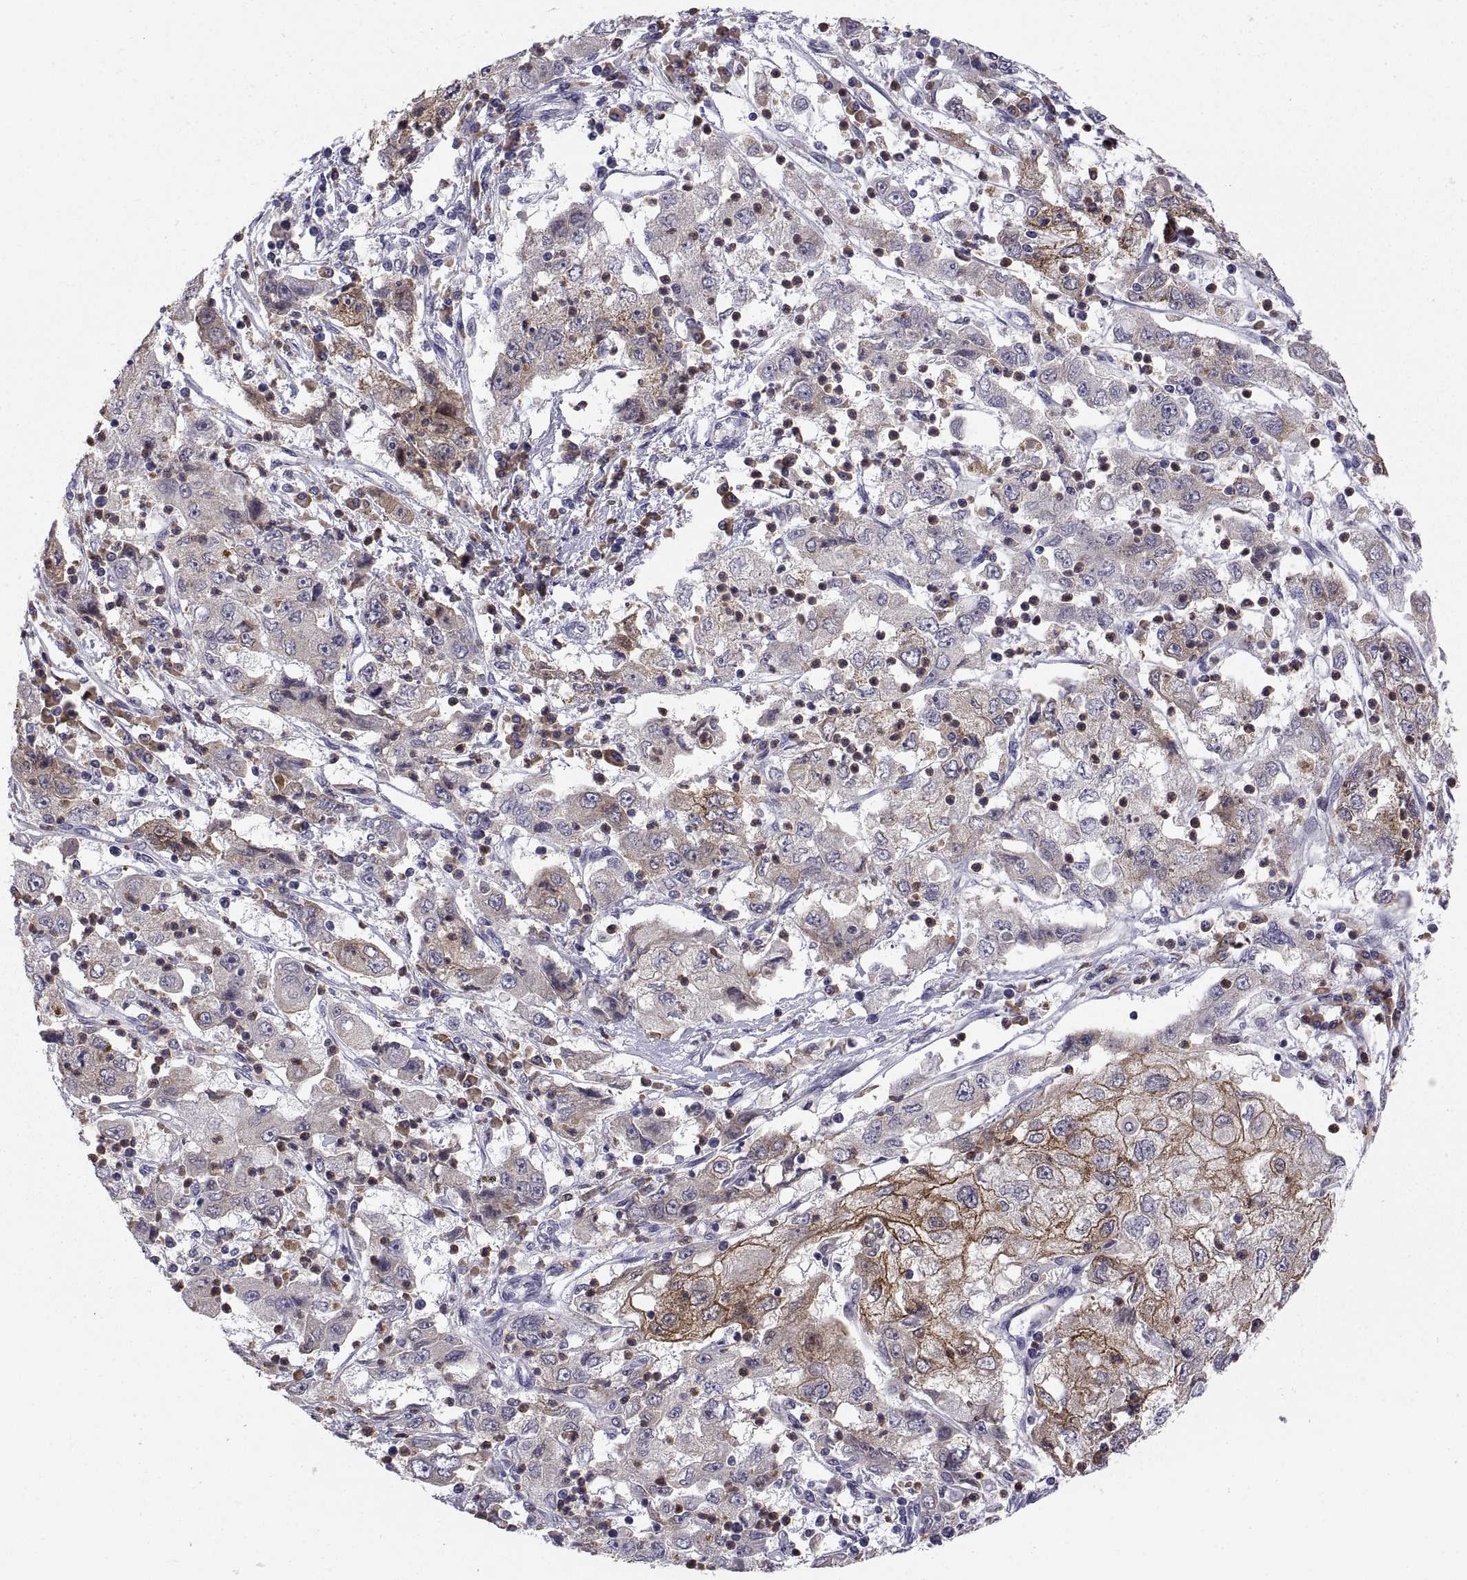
{"staining": {"intensity": "strong", "quantity": "<25%", "location": "cytoplasmic/membranous"}, "tissue": "cervical cancer", "cell_type": "Tumor cells", "image_type": "cancer", "snomed": [{"axis": "morphology", "description": "Squamous cell carcinoma, NOS"}, {"axis": "topography", "description": "Cervix"}], "caption": "A photomicrograph of human cervical cancer (squamous cell carcinoma) stained for a protein displays strong cytoplasmic/membranous brown staining in tumor cells.", "gene": "PKP1", "patient": {"sex": "female", "age": 36}}